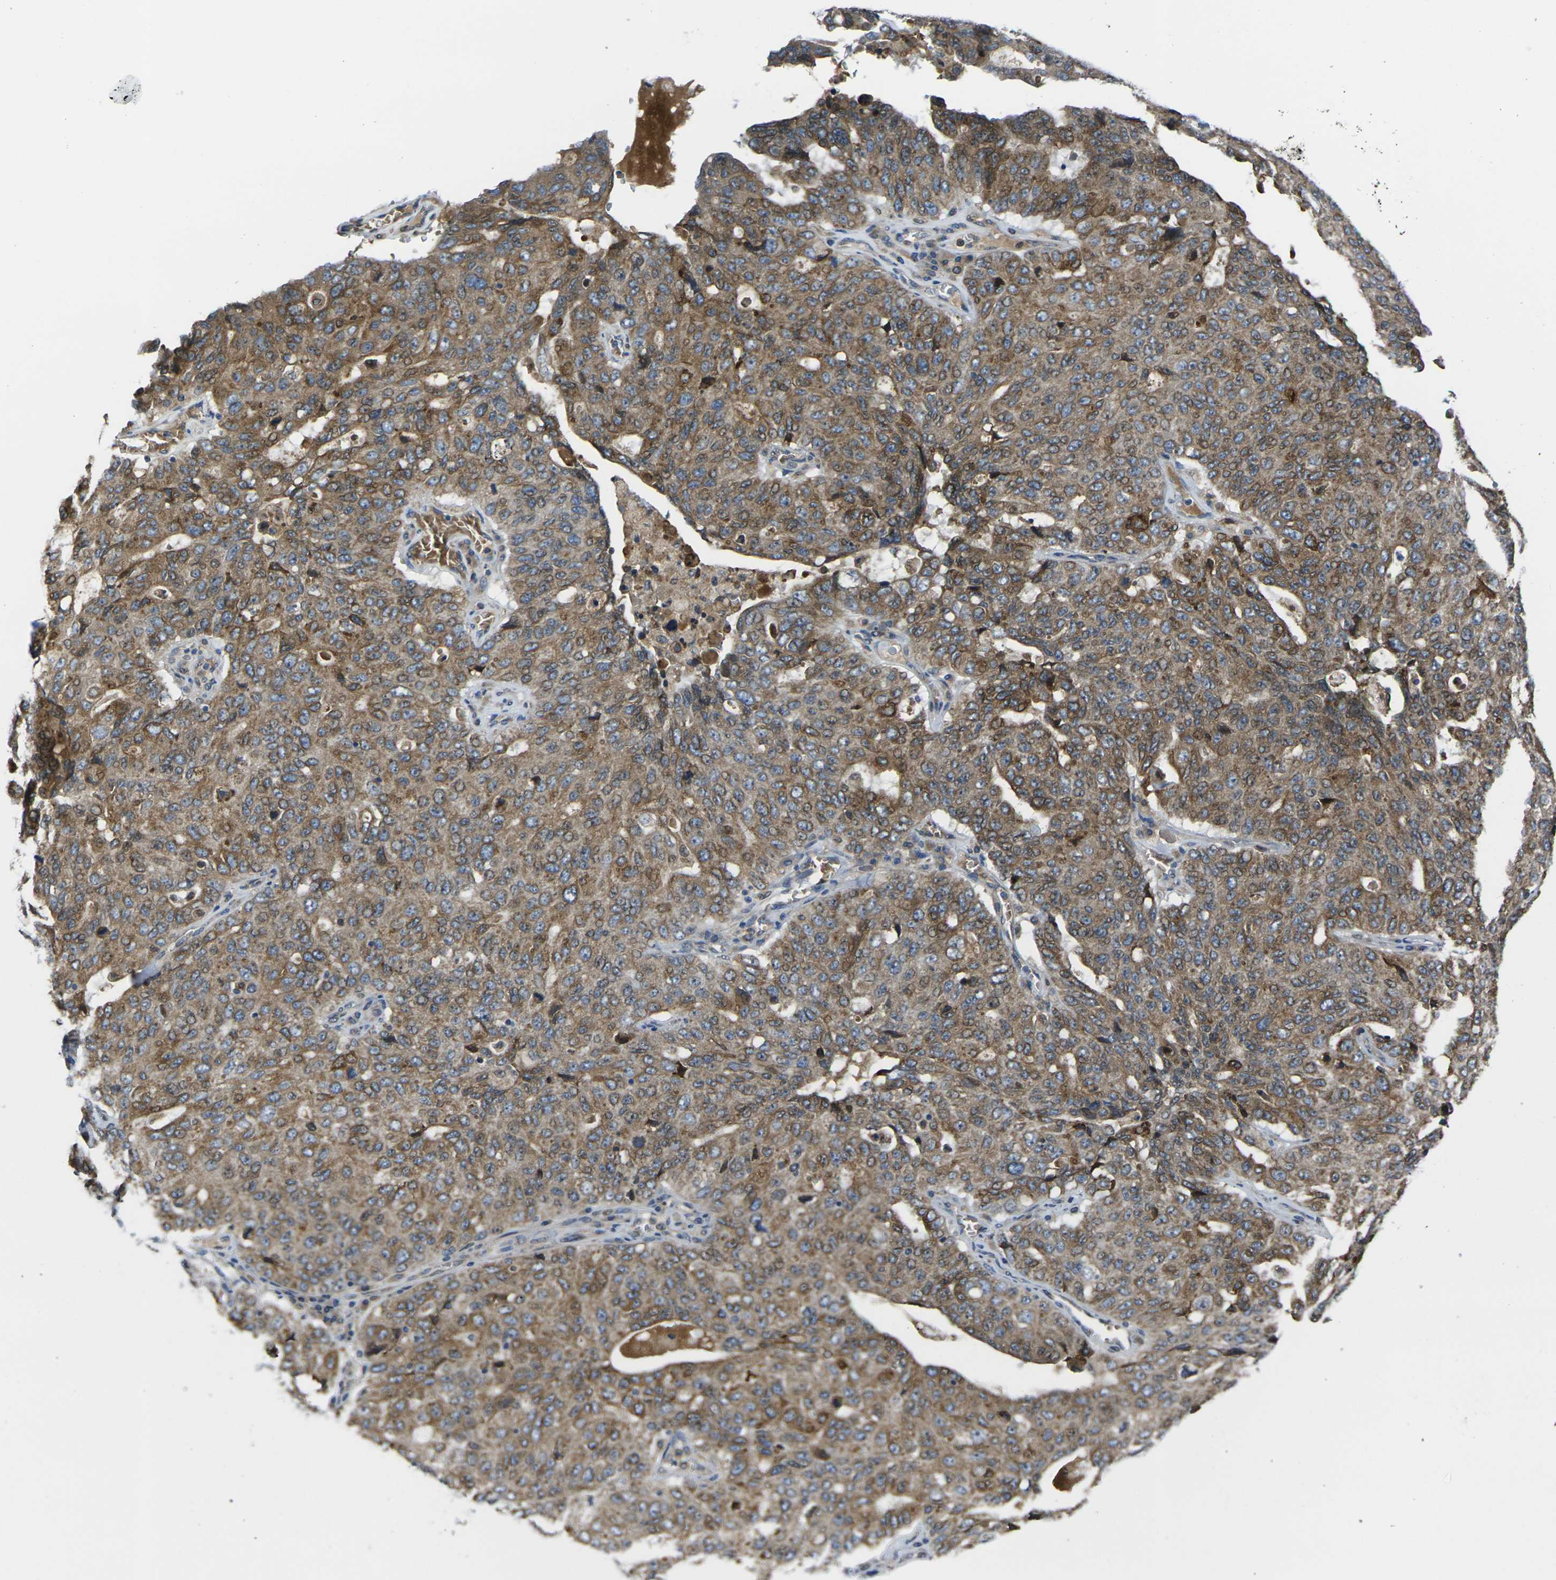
{"staining": {"intensity": "moderate", "quantity": ">75%", "location": "cytoplasmic/membranous"}, "tissue": "ovarian cancer", "cell_type": "Tumor cells", "image_type": "cancer", "snomed": [{"axis": "morphology", "description": "Carcinoma, endometroid"}, {"axis": "topography", "description": "Ovary"}], "caption": "Human ovarian cancer stained with a protein marker exhibits moderate staining in tumor cells.", "gene": "FZD1", "patient": {"sex": "female", "age": 62}}